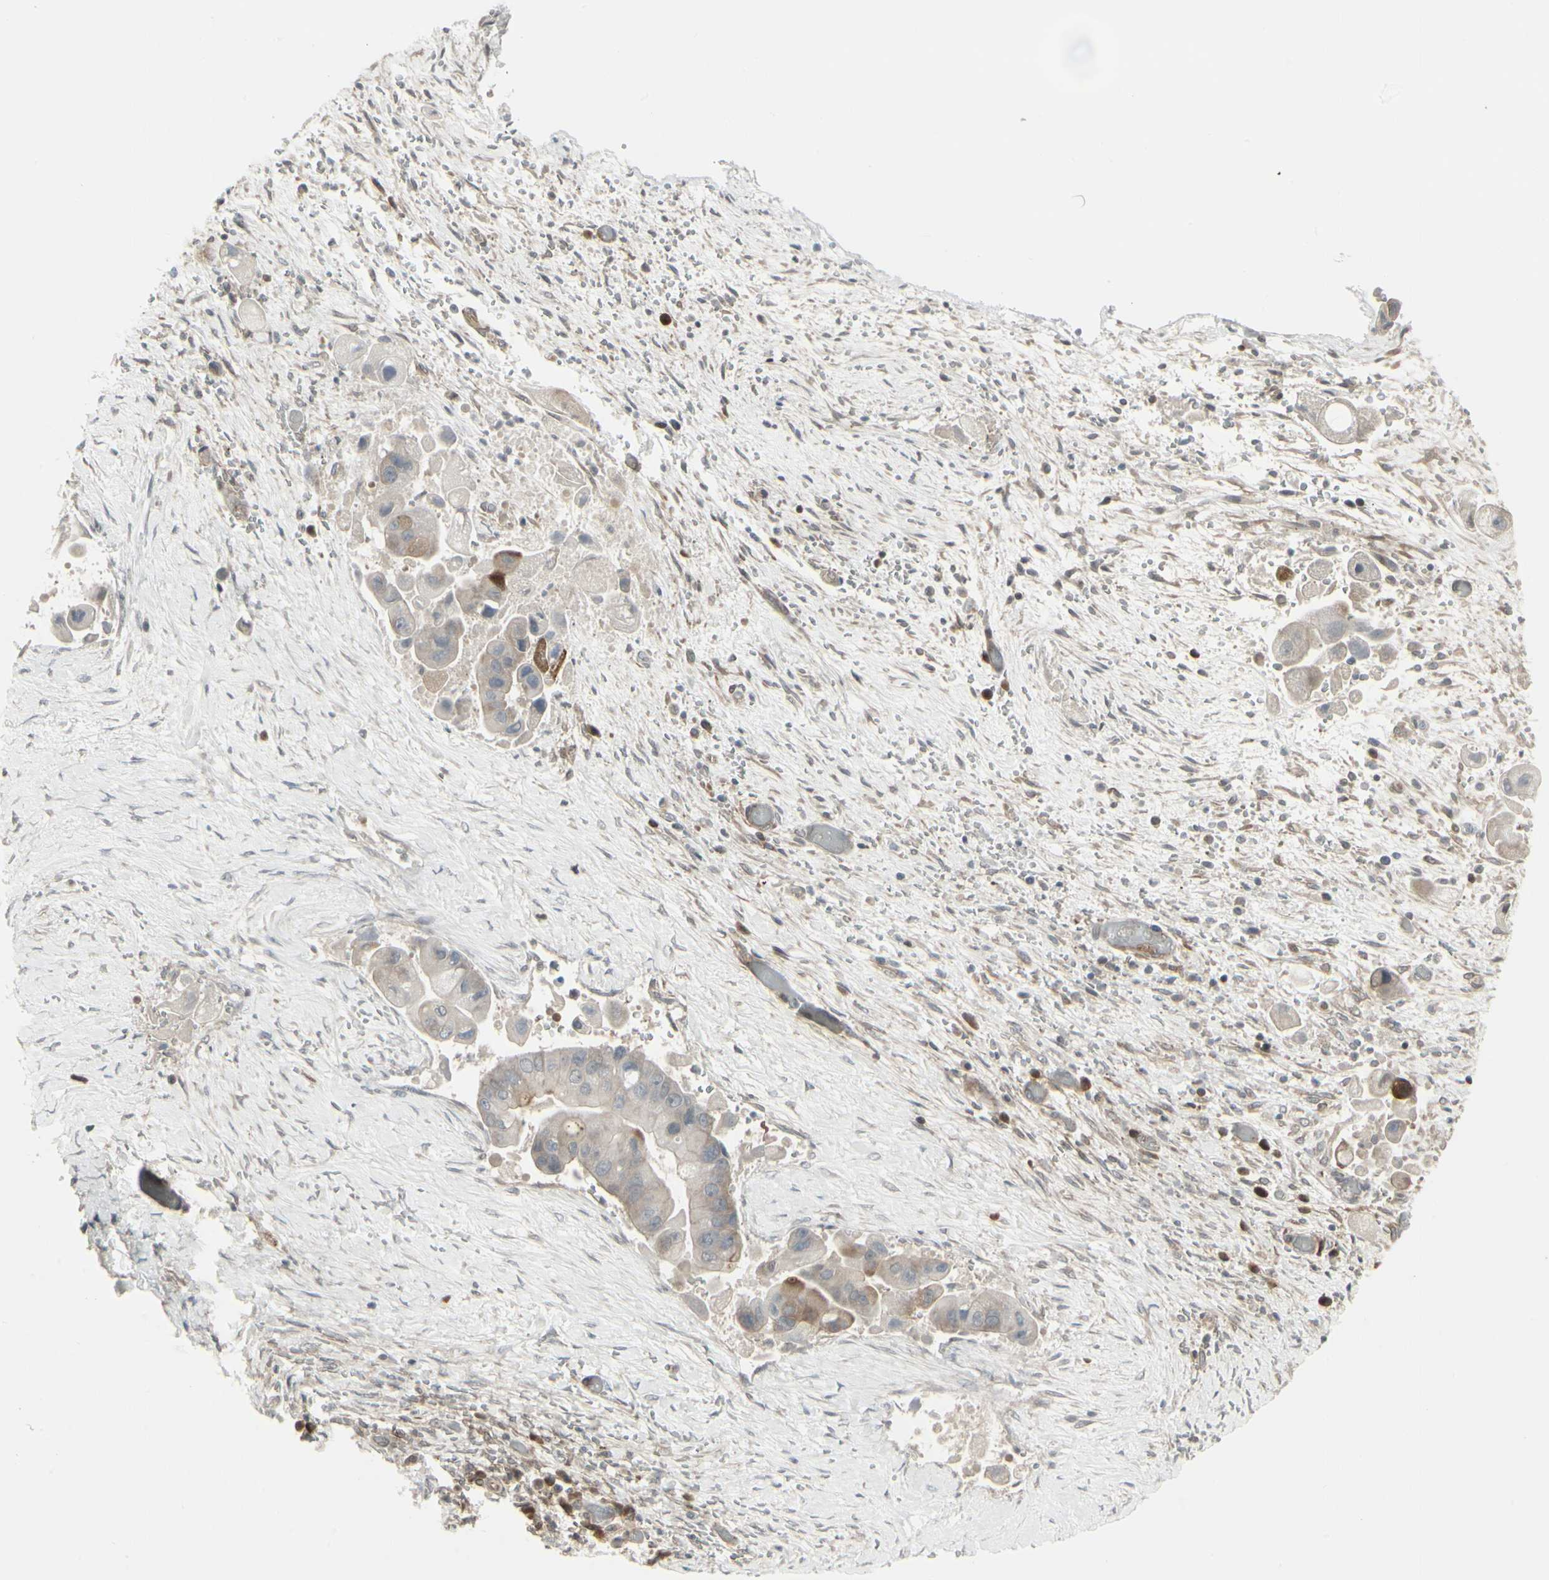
{"staining": {"intensity": "weak", "quantity": ">75%", "location": "cytoplasmic/membranous"}, "tissue": "liver cancer", "cell_type": "Tumor cells", "image_type": "cancer", "snomed": [{"axis": "morphology", "description": "Normal tissue, NOS"}, {"axis": "morphology", "description": "Cholangiocarcinoma"}, {"axis": "topography", "description": "Liver"}, {"axis": "topography", "description": "Peripheral nerve tissue"}], "caption": "Immunohistochemistry (IHC) (DAB) staining of human cholangiocarcinoma (liver) displays weak cytoplasmic/membranous protein expression in about >75% of tumor cells.", "gene": "IGFBP6", "patient": {"sex": "male", "age": 50}}